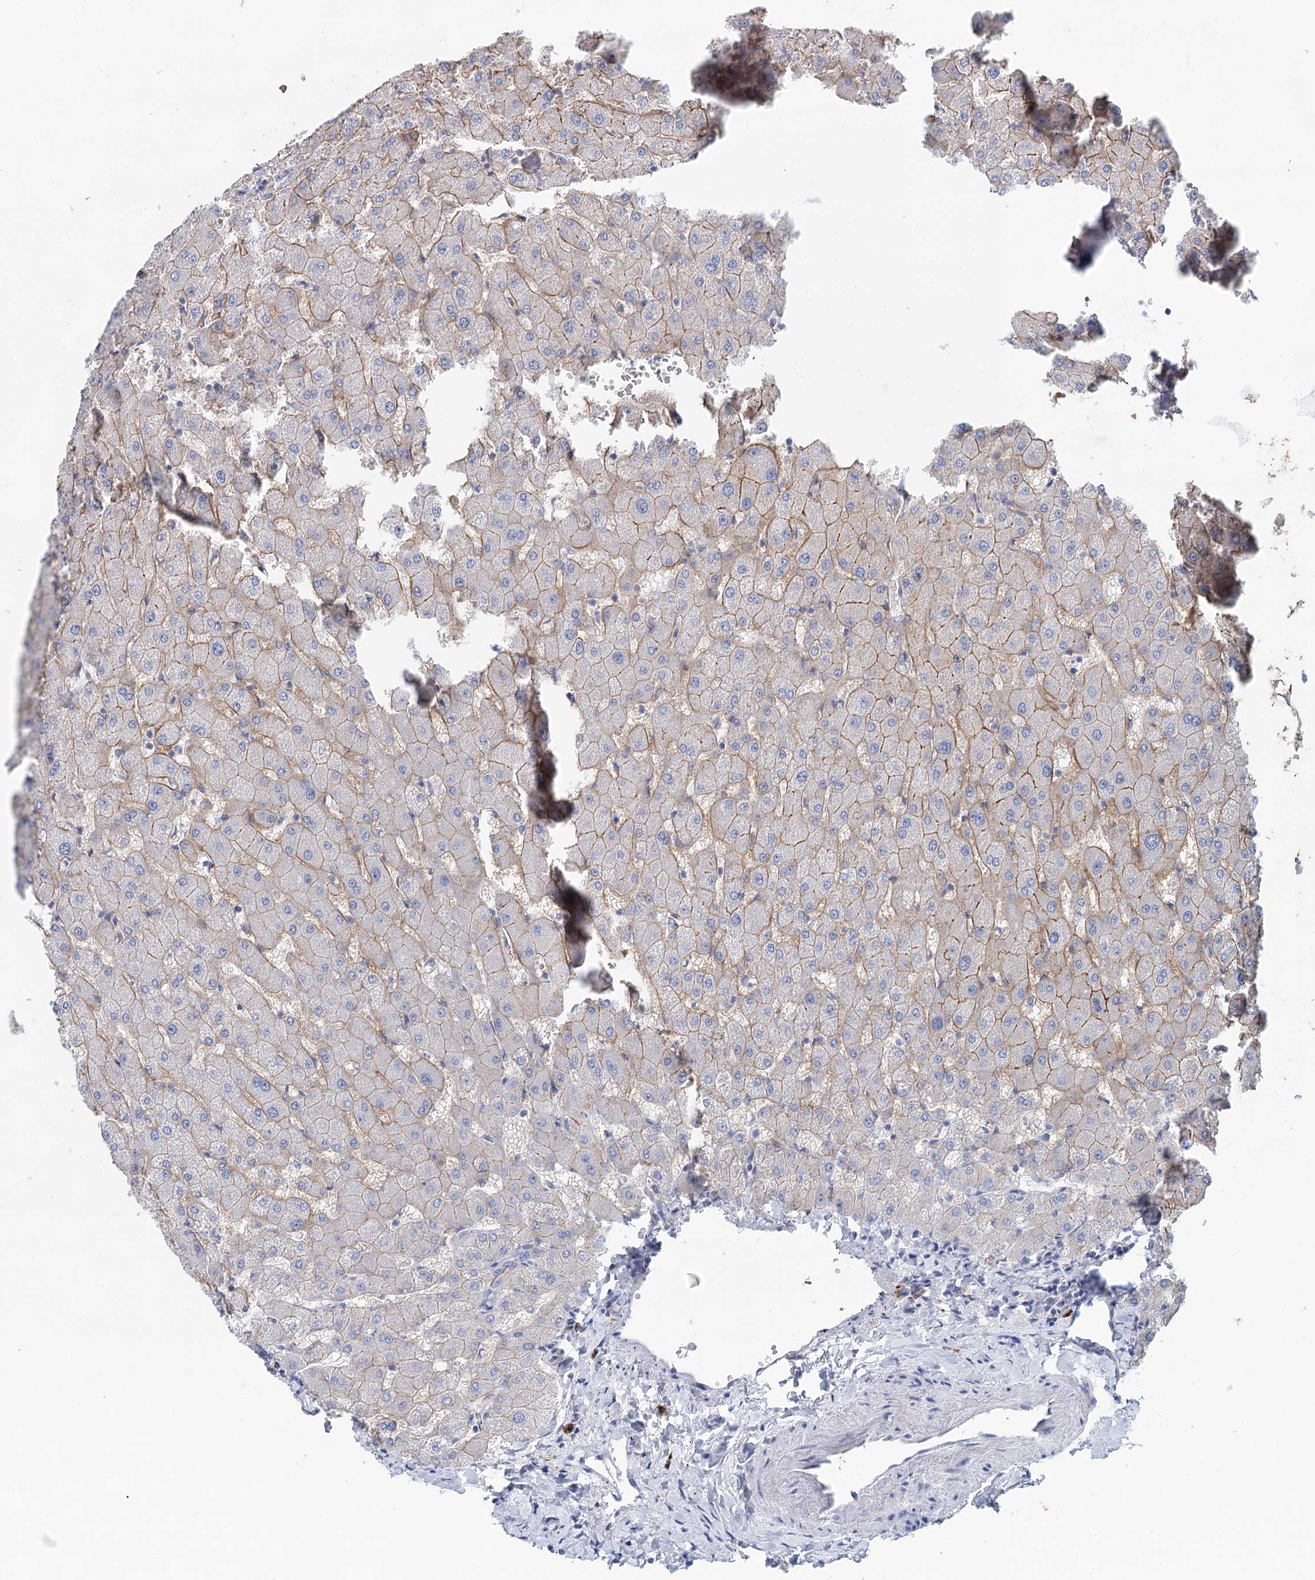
{"staining": {"intensity": "moderate", "quantity": "<25%", "location": "cytoplasmic/membranous"}, "tissue": "liver", "cell_type": "Cholangiocytes", "image_type": "normal", "snomed": [{"axis": "morphology", "description": "Normal tissue, NOS"}, {"axis": "topography", "description": "Liver"}], "caption": "IHC image of normal liver stained for a protein (brown), which exhibits low levels of moderate cytoplasmic/membranous expression in approximately <25% of cholangiocytes.", "gene": "SLC19A3", "patient": {"sex": "female", "age": 63}}